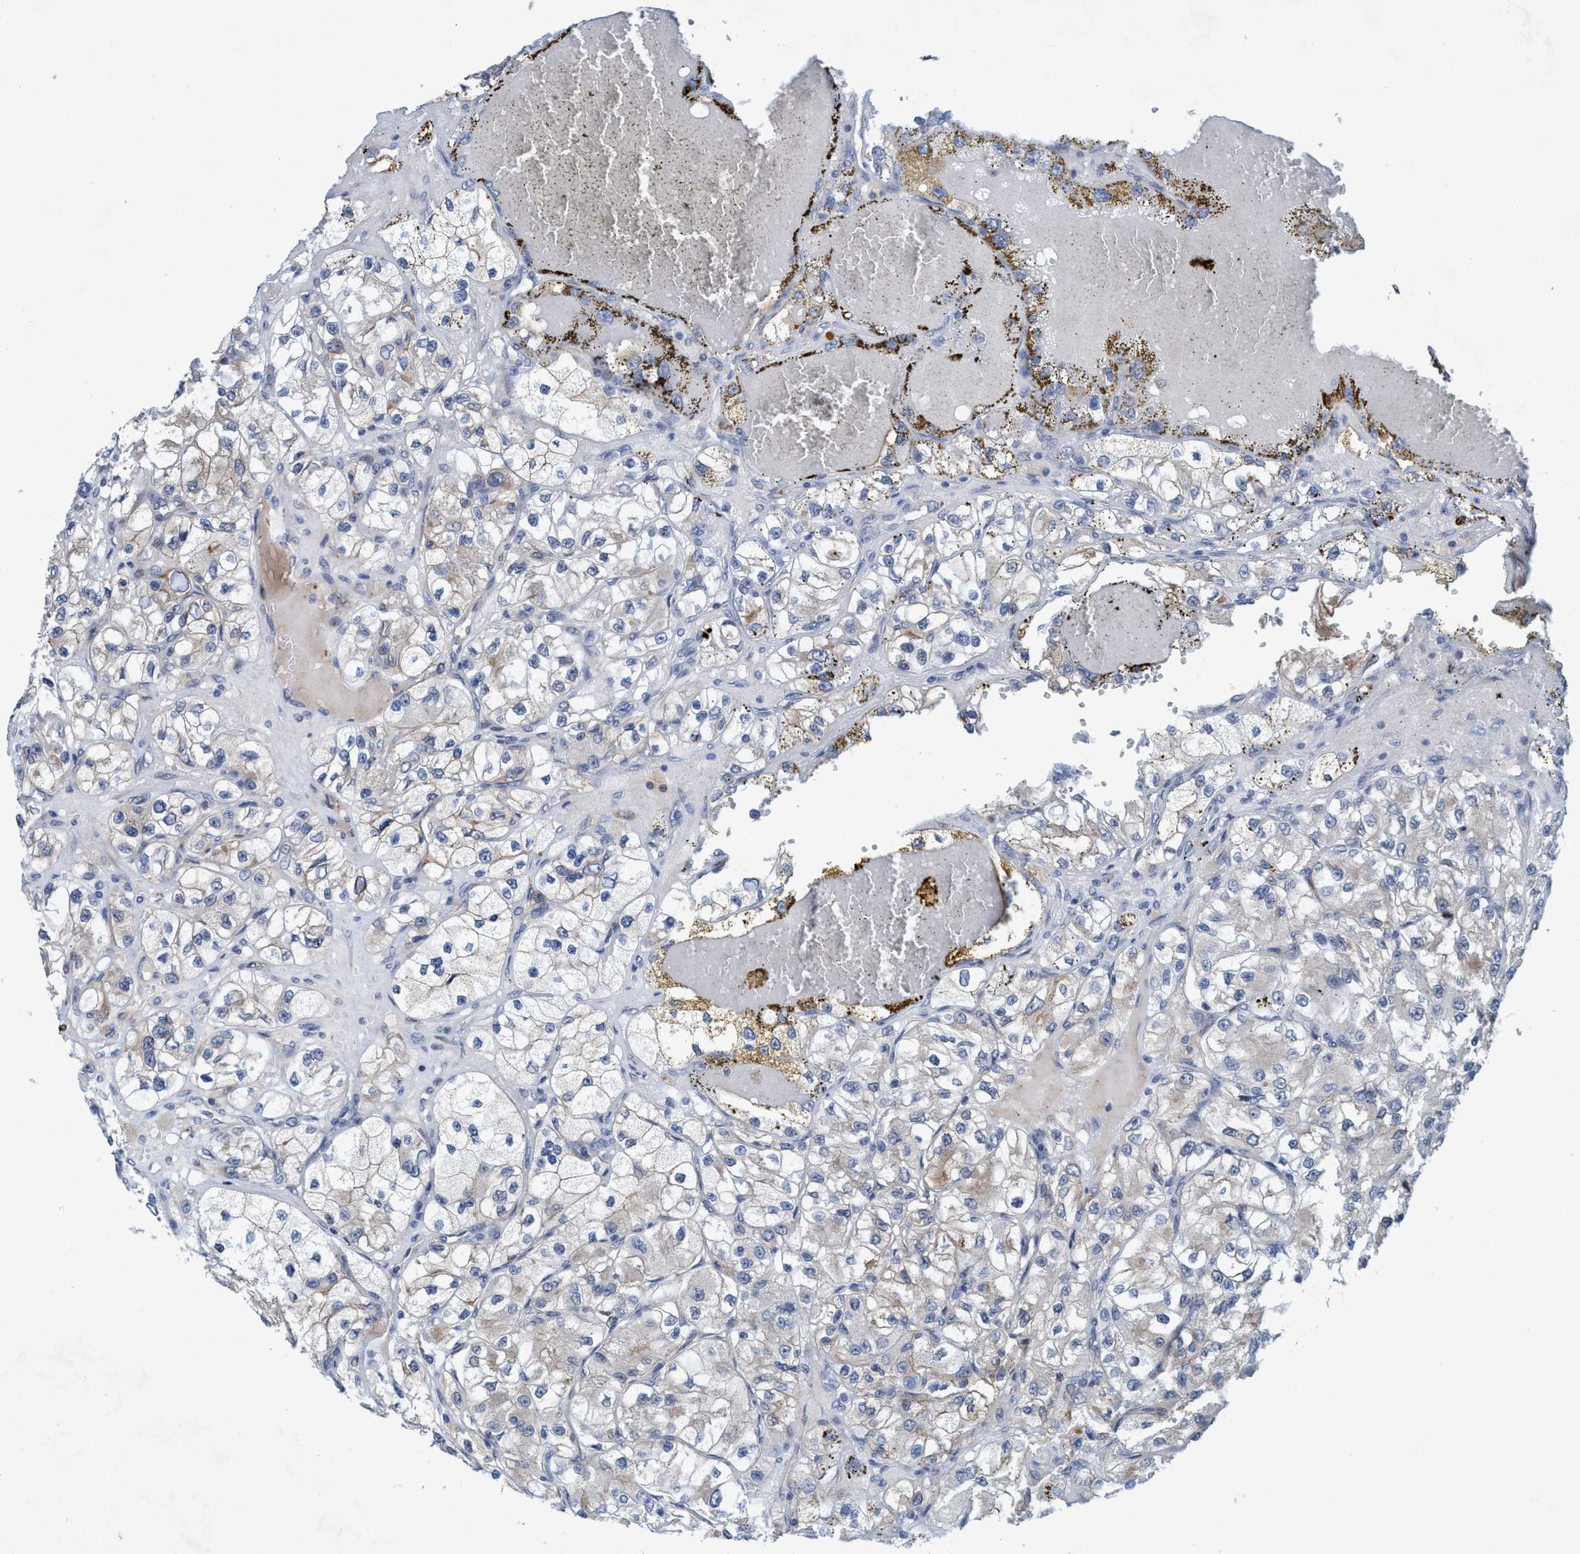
{"staining": {"intensity": "weak", "quantity": "<25%", "location": "cytoplasmic/membranous"}, "tissue": "renal cancer", "cell_type": "Tumor cells", "image_type": "cancer", "snomed": [{"axis": "morphology", "description": "Adenocarcinoma, NOS"}, {"axis": "topography", "description": "Kidney"}], "caption": "Image shows no significant protein expression in tumor cells of adenocarcinoma (renal).", "gene": "TRIM65", "patient": {"sex": "female", "age": 57}}